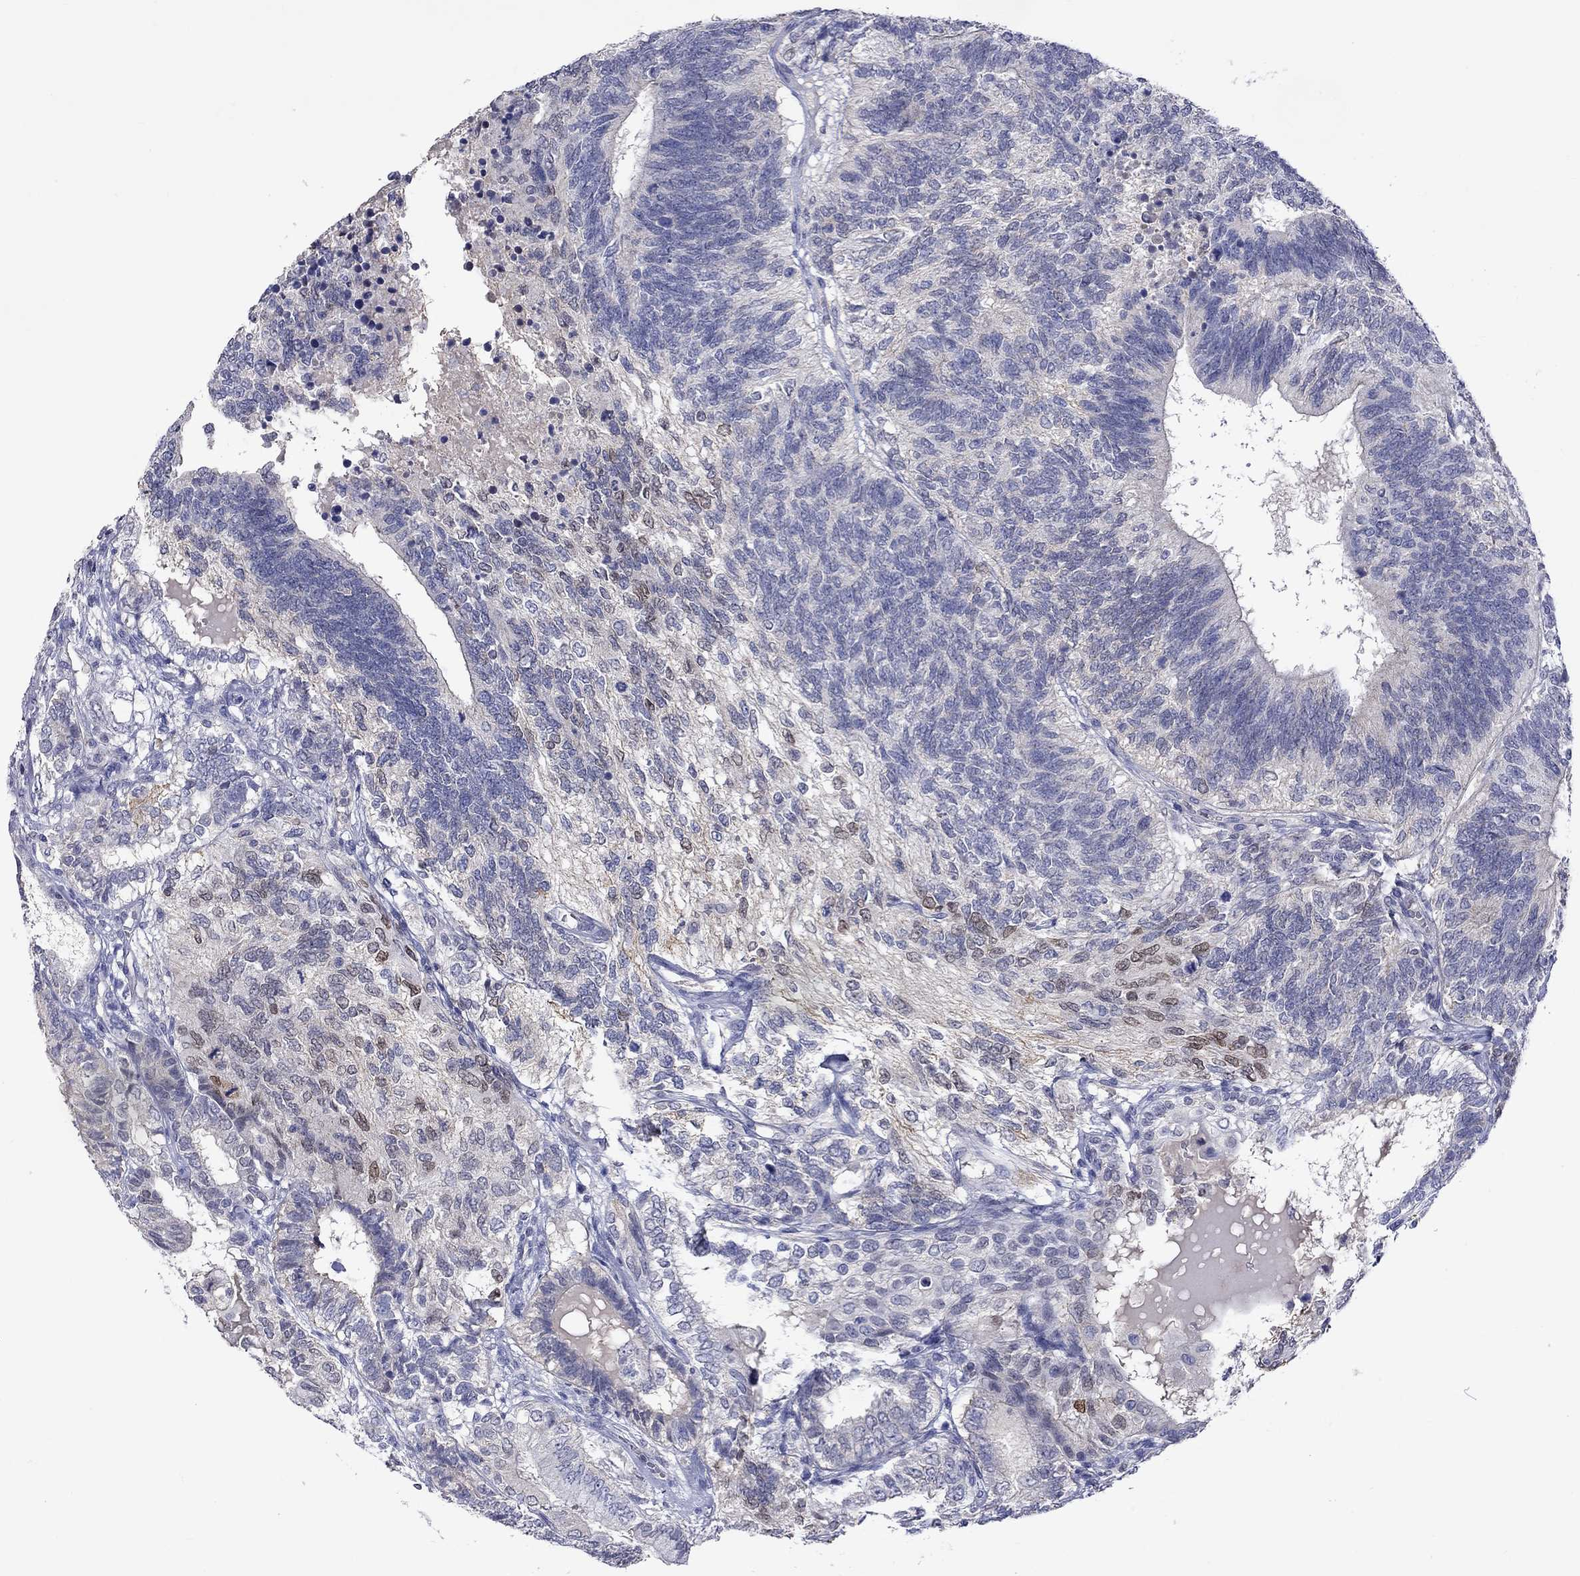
{"staining": {"intensity": "moderate", "quantity": "<25%", "location": "nuclear"}, "tissue": "testis cancer", "cell_type": "Tumor cells", "image_type": "cancer", "snomed": [{"axis": "morphology", "description": "Seminoma, NOS"}, {"axis": "morphology", "description": "Carcinoma, Embryonal, NOS"}, {"axis": "topography", "description": "Testis"}], "caption": "The immunohistochemical stain shows moderate nuclear positivity in tumor cells of embryonal carcinoma (testis) tissue.", "gene": "LRFN4", "patient": {"sex": "male", "age": 41}}